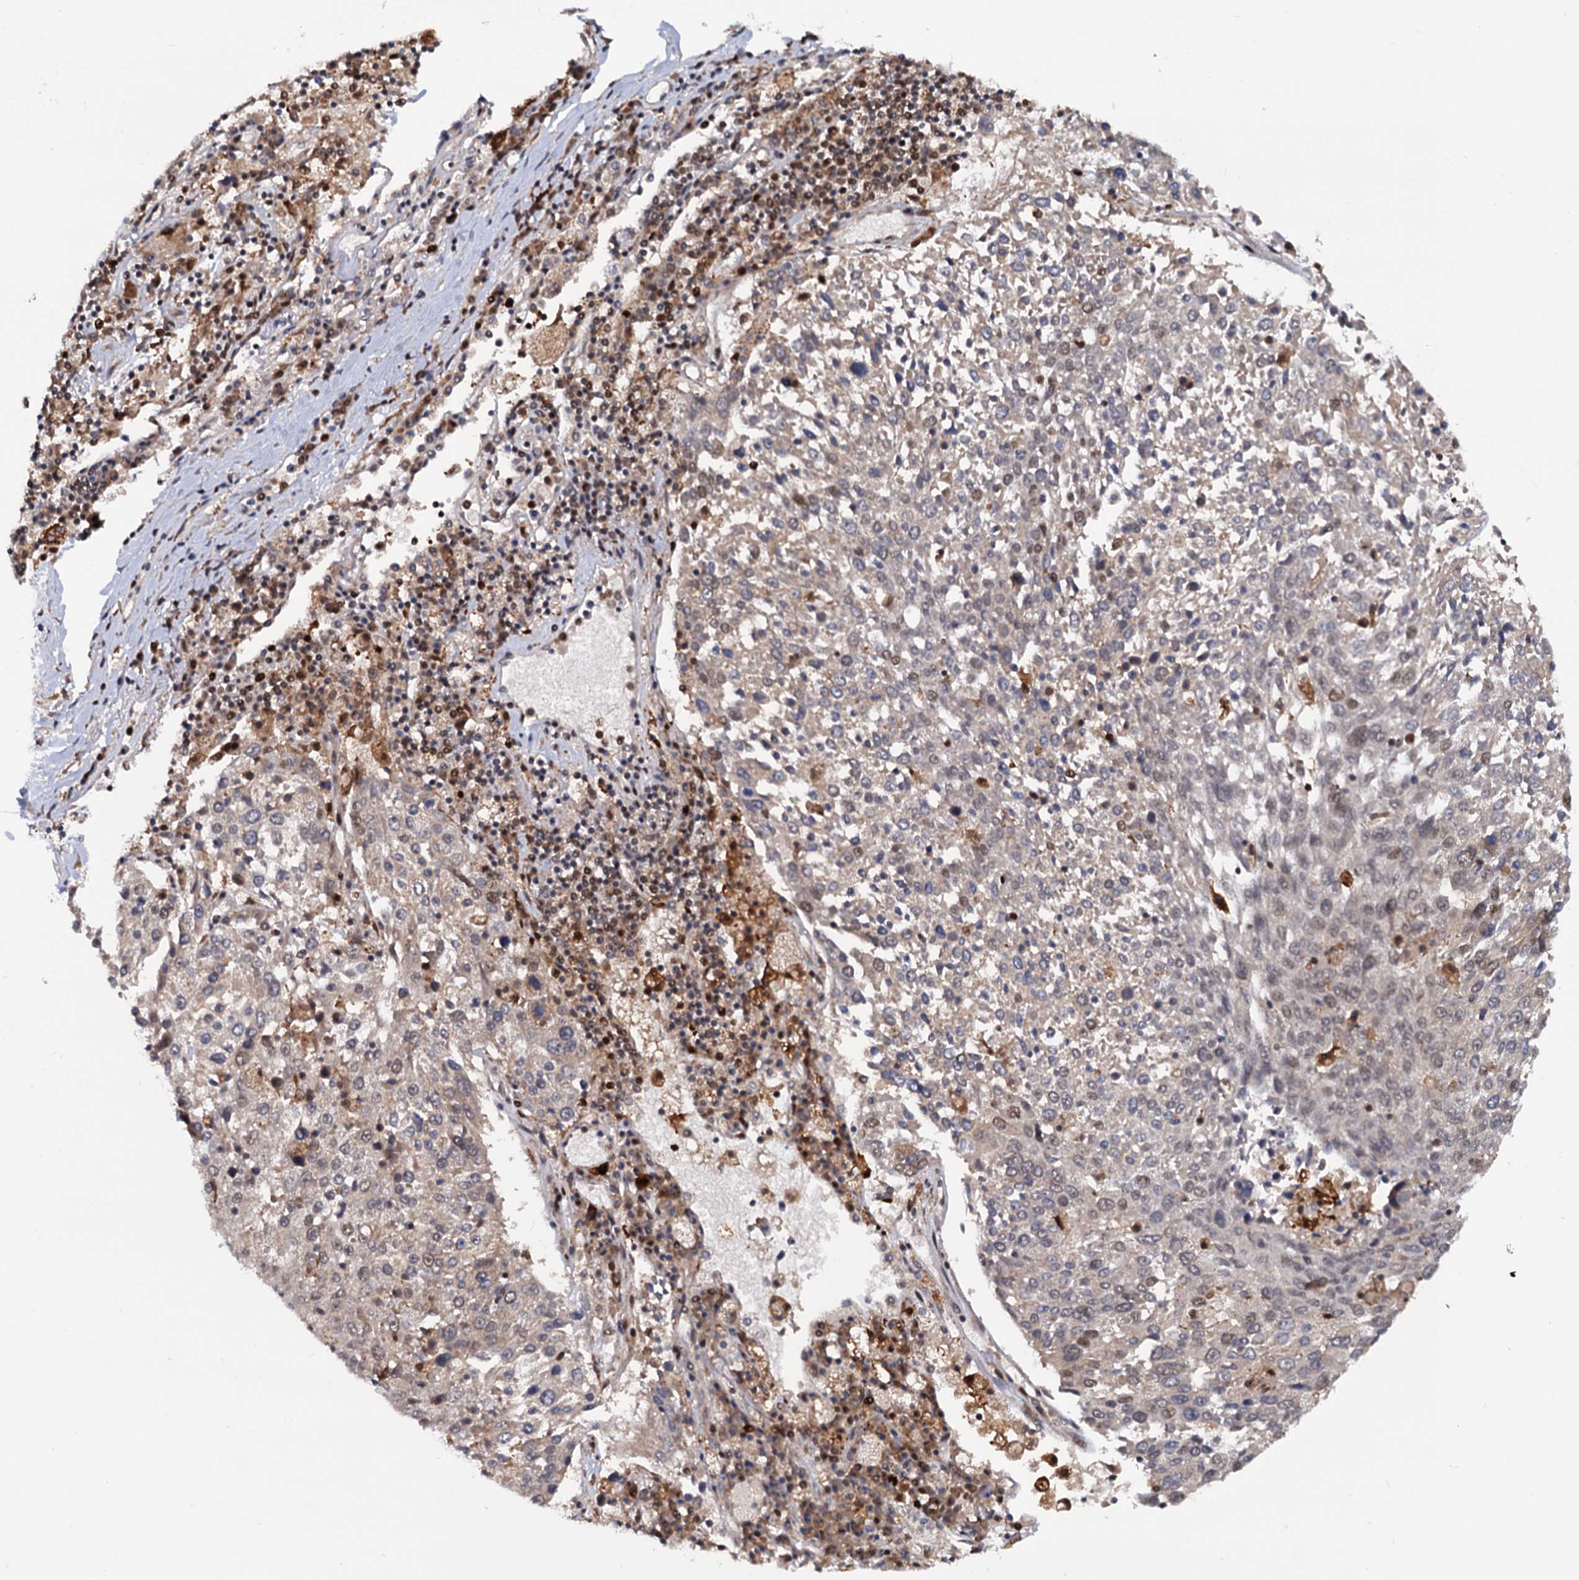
{"staining": {"intensity": "moderate", "quantity": "<25%", "location": "nuclear"}, "tissue": "lung cancer", "cell_type": "Tumor cells", "image_type": "cancer", "snomed": [{"axis": "morphology", "description": "Squamous cell carcinoma, NOS"}, {"axis": "topography", "description": "Lung"}], "caption": "Lung squamous cell carcinoma stained with a brown dye reveals moderate nuclear positive staining in approximately <25% of tumor cells.", "gene": "RNASEH2B", "patient": {"sex": "male", "age": 65}}